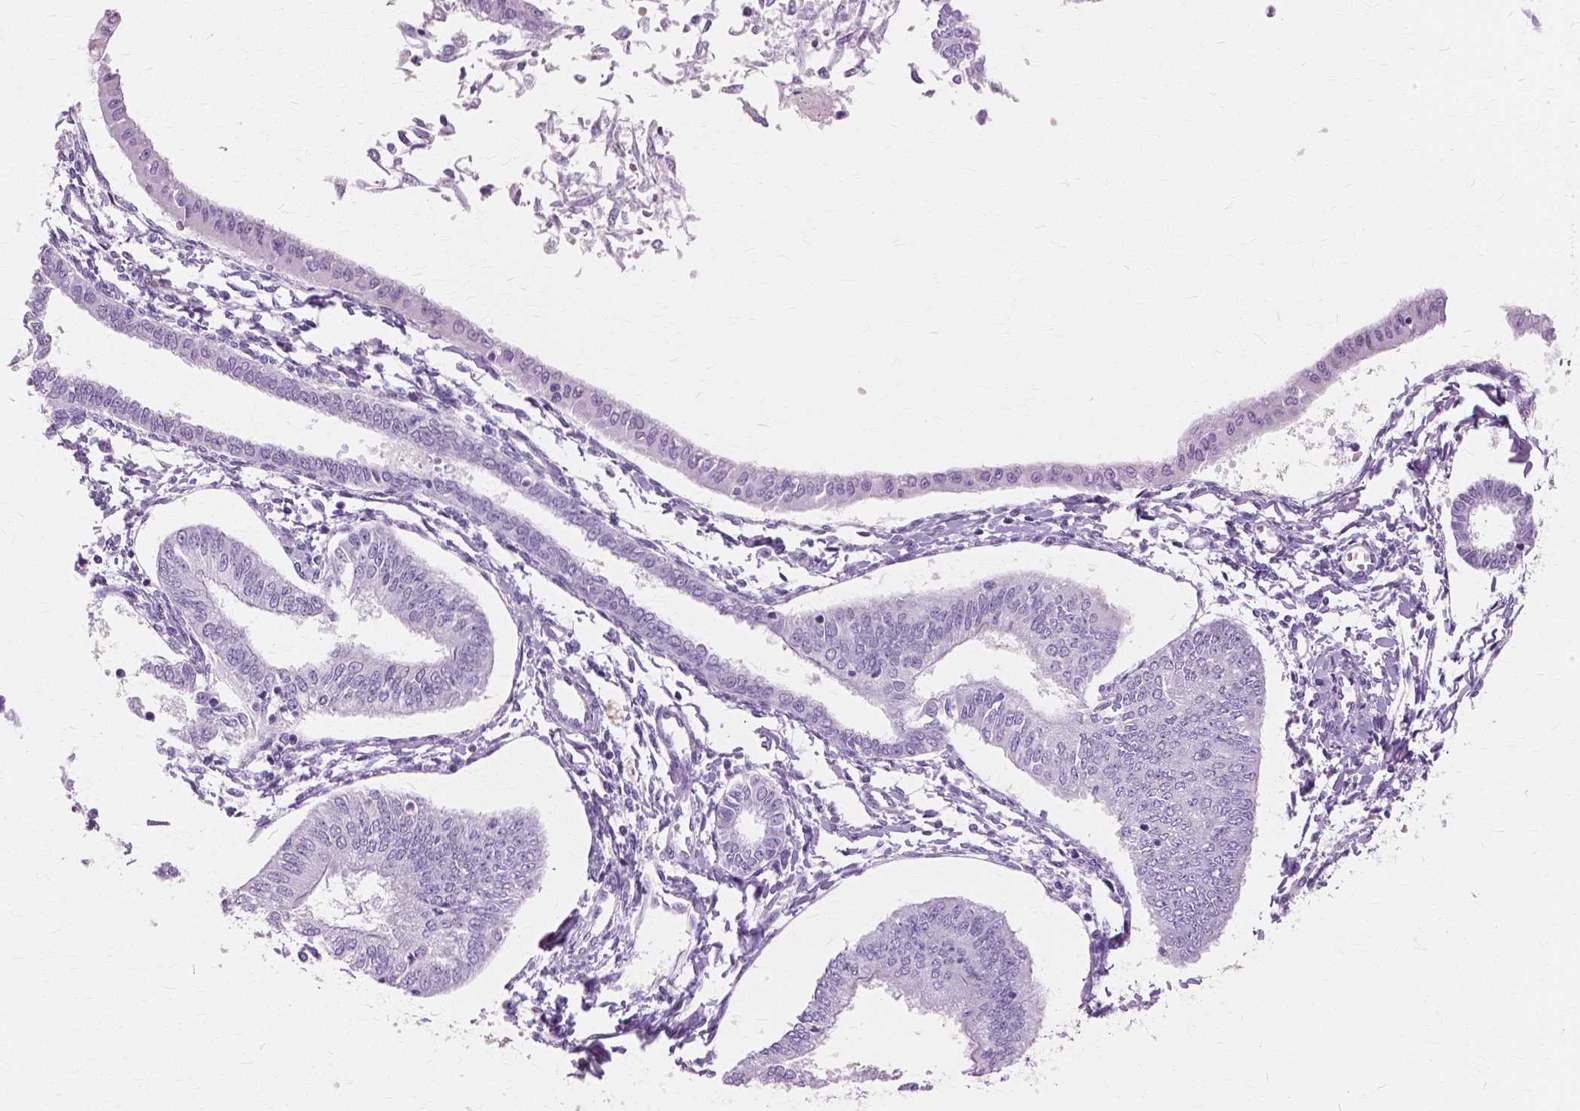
{"staining": {"intensity": "negative", "quantity": "none", "location": "none"}, "tissue": "endometrial cancer", "cell_type": "Tumor cells", "image_type": "cancer", "snomed": [{"axis": "morphology", "description": "Adenocarcinoma, NOS"}, {"axis": "topography", "description": "Endometrium"}], "caption": "The micrograph displays no staining of tumor cells in endometrial adenocarcinoma.", "gene": "SFTPD", "patient": {"sex": "female", "age": 58}}